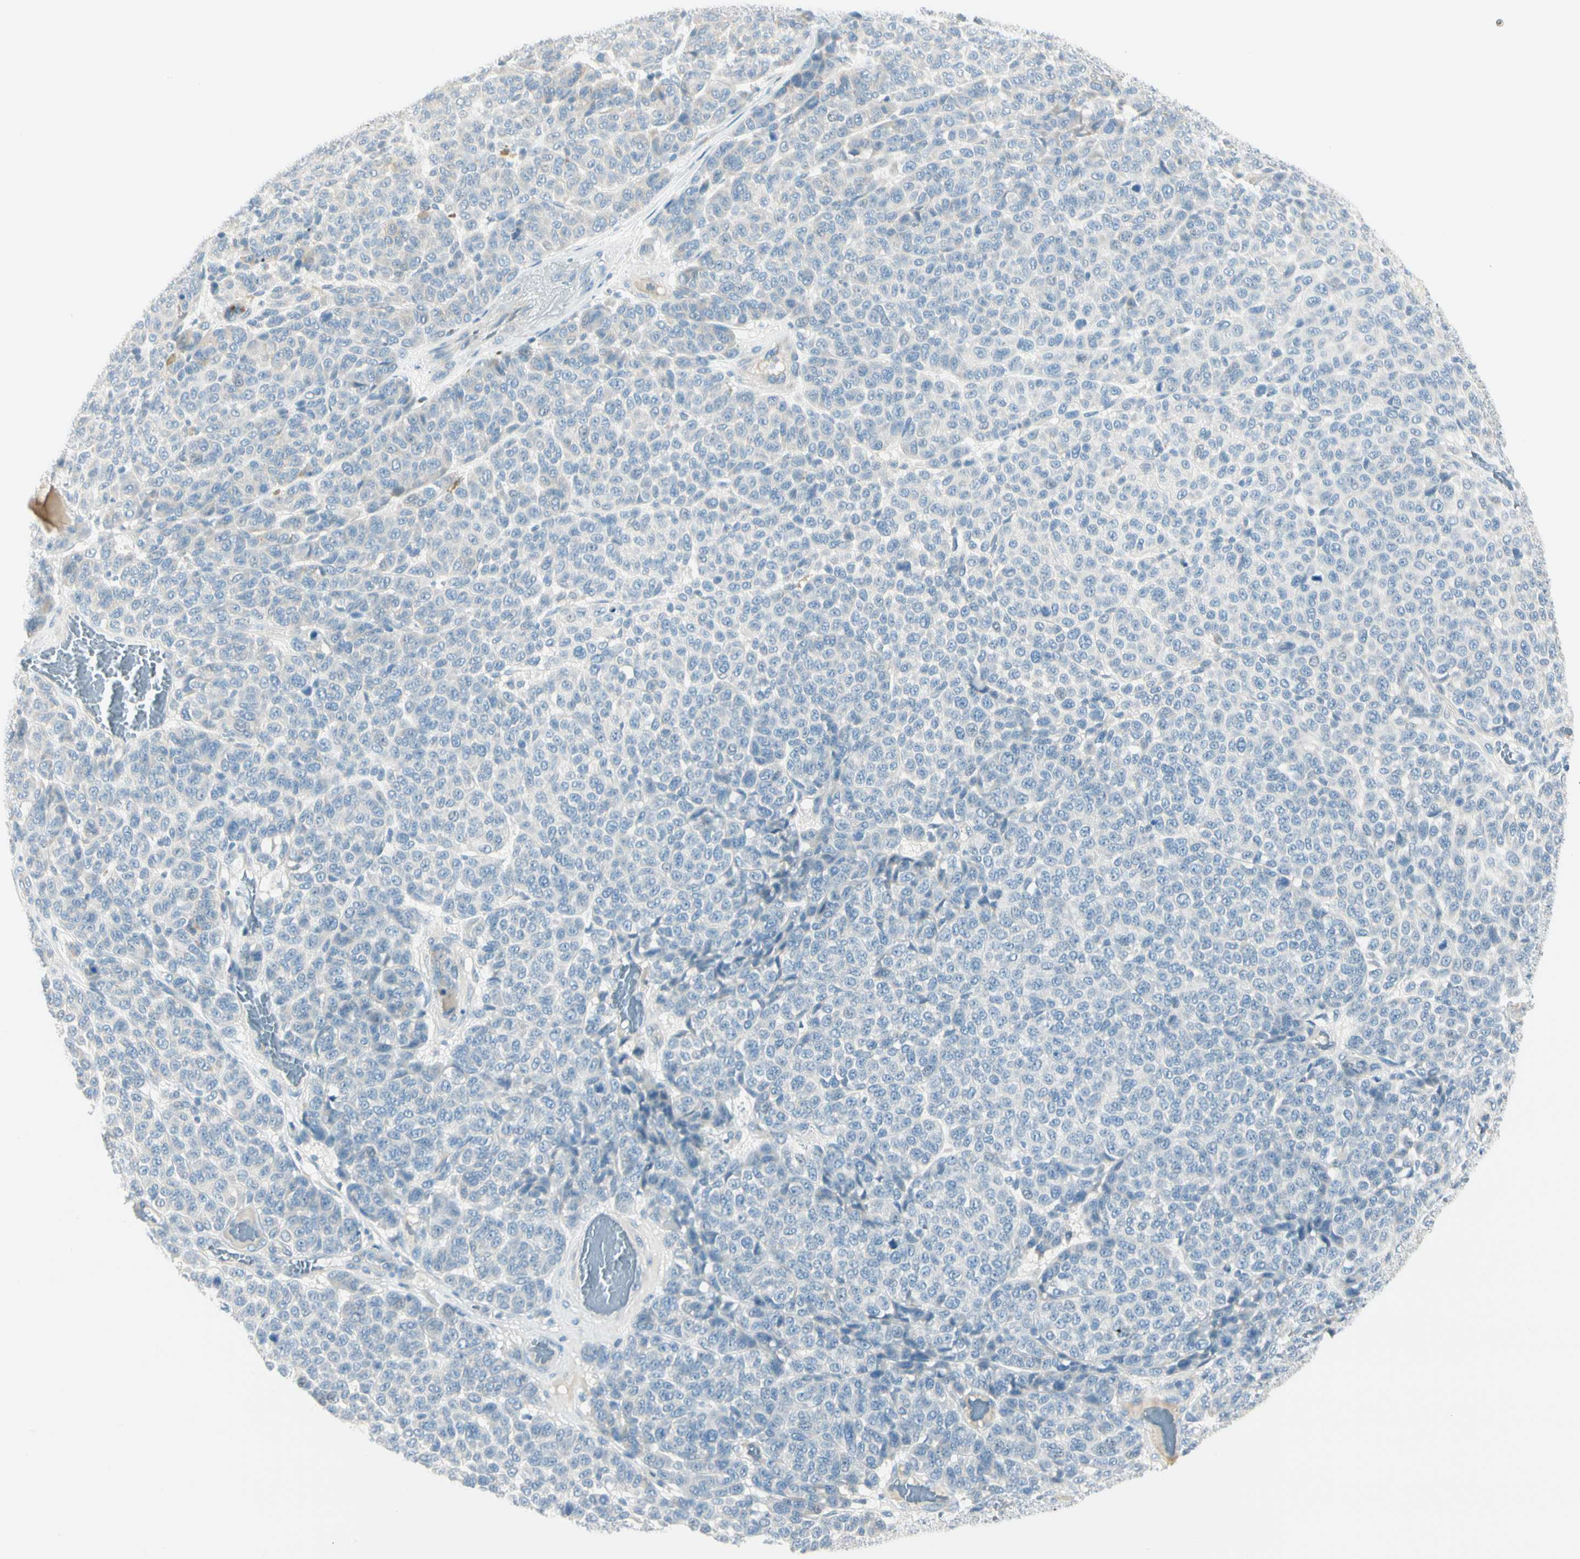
{"staining": {"intensity": "negative", "quantity": "none", "location": "none"}, "tissue": "melanoma", "cell_type": "Tumor cells", "image_type": "cancer", "snomed": [{"axis": "morphology", "description": "Malignant melanoma, NOS"}, {"axis": "topography", "description": "Skin"}], "caption": "Melanoma was stained to show a protein in brown. There is no significant positivity in tumor cells.", "gene": "SLC6A15", "patient": {"sex": "male", "age": 59}}